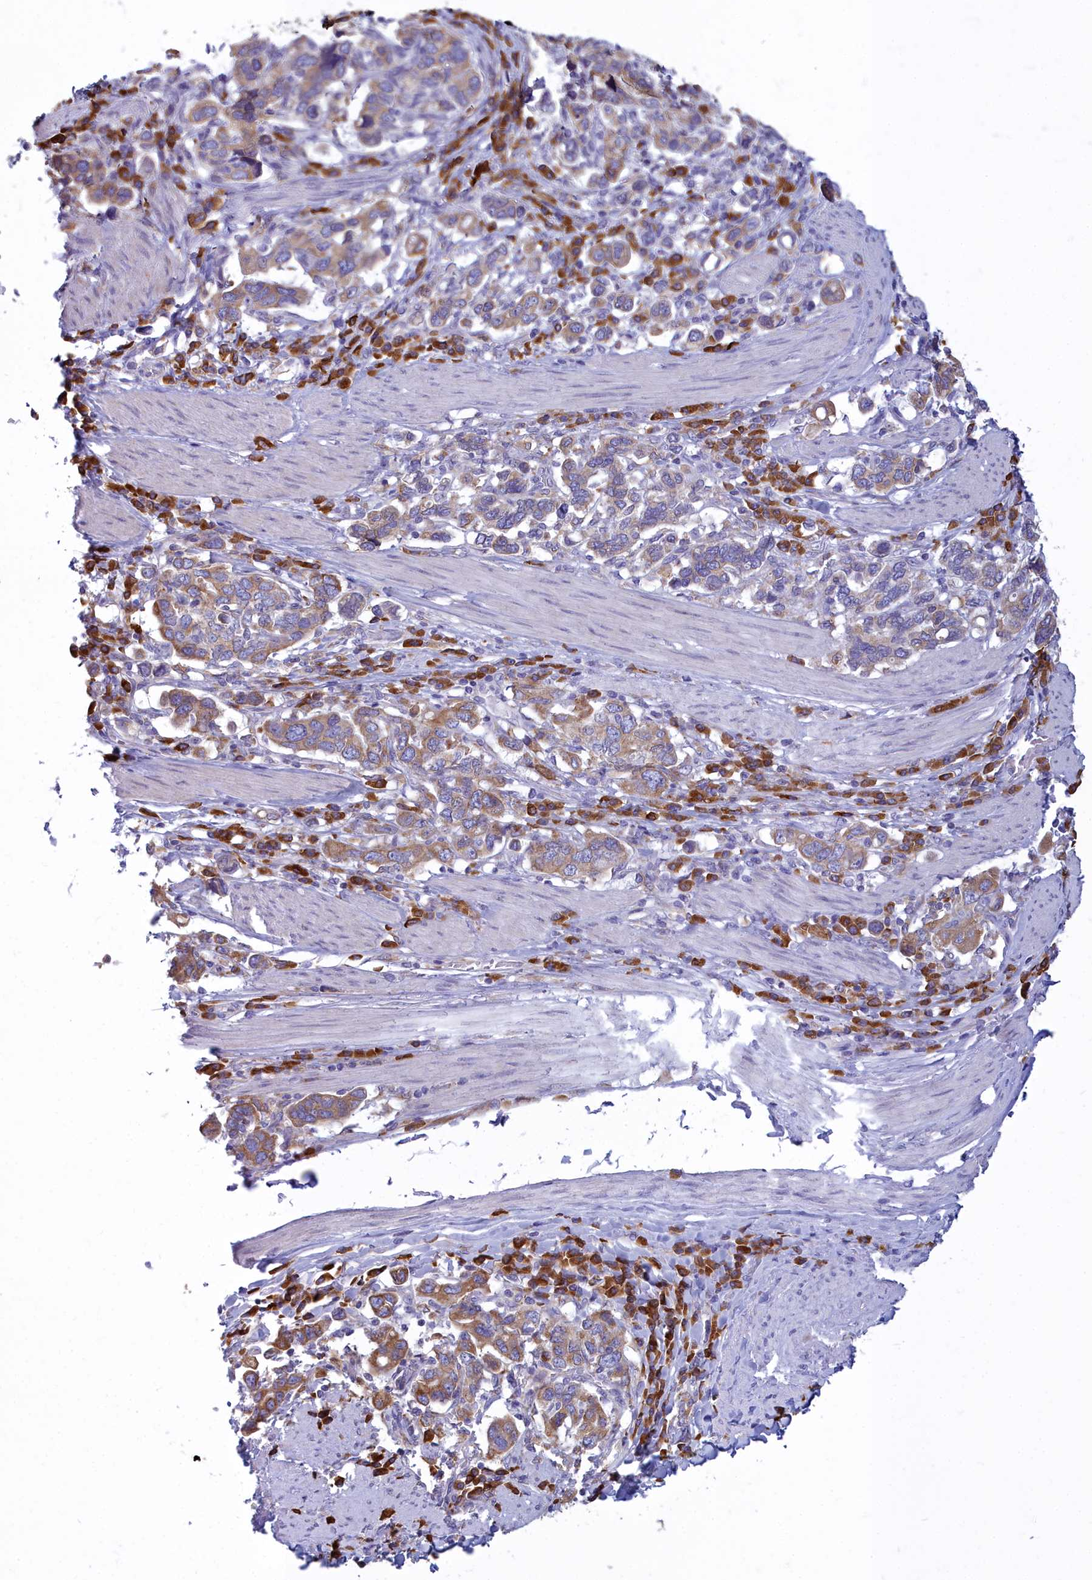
{"staining": {"intensity": "moderate", "quantity": ">75%", "location": "cytoplasmic/membranous"}, "tissue": "stomach cancer", "cell_type": "Tumor cells", "image_type": "cancer", "snomed": [{"axis": "morphology", "description": "Adenocarcinoma, NOS"}, {"axis": "topography", "description": "Stomach, upper"}, {"axis": "topography", "description": "Stomach"}], "caption": "Tumor cells exhibit medium levels of moderate cytoplasmic/membranous staining in about >75% of cells in stomach adenocarcinoma.", "gene": "HM13", "patient": {"sex": "male", "age": 62}}